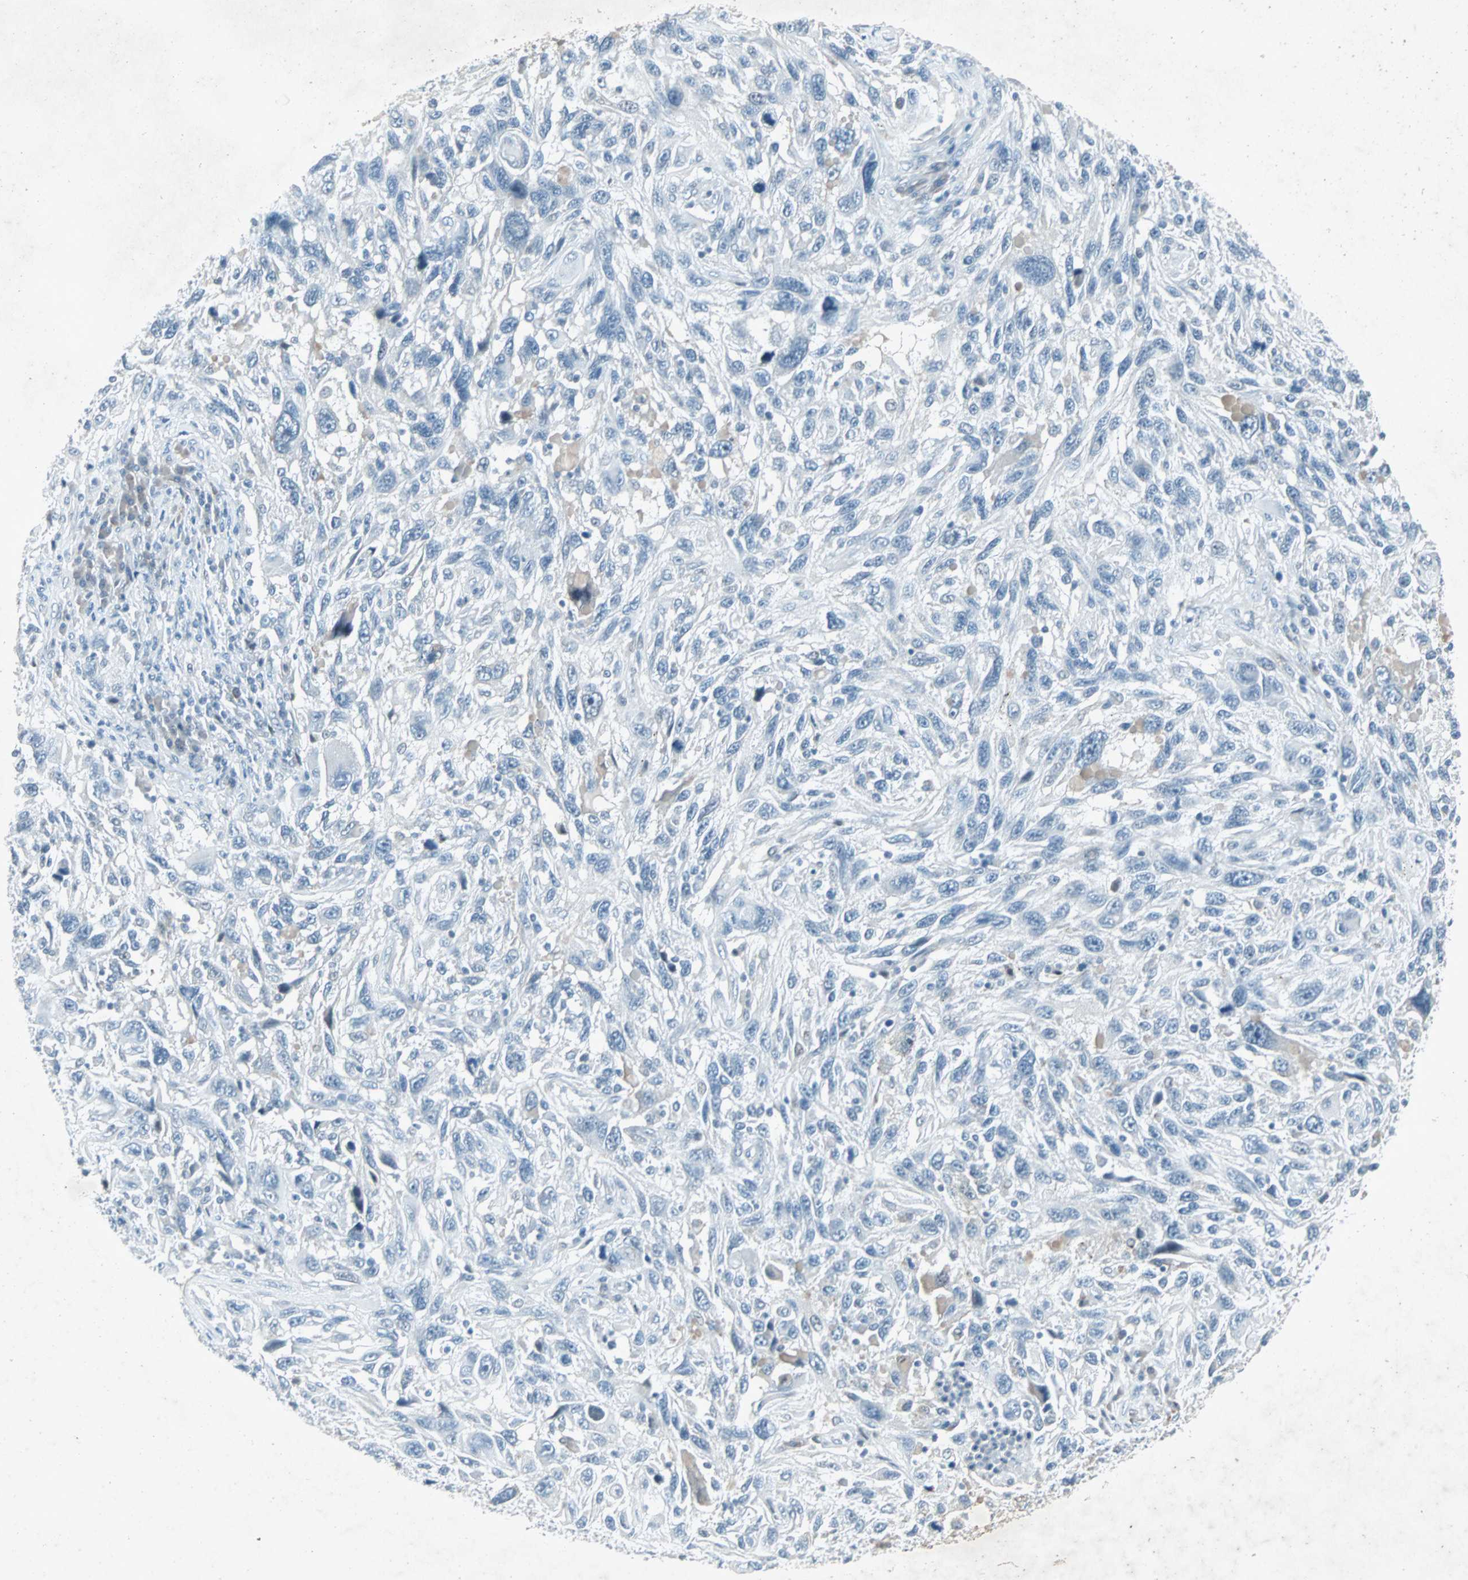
{"staining": {"intensity": "negative", "quantity": "none", "location": "none"}, "tissue": "melanoma", "cell_type": "Tumor cells", "image_type": "cancer", "snomed": [{"axis": "morphology", "description": "Malignant melanoma, NOS"}, {"axis": "topography", "description": "Skin"}], "caption": "An immunohistochemistry image of melanoma is shown. There is no staining in tumor cells of melanoma.", "gene": "LANCL3", "patient": {"sex": "male", "age": 53}}